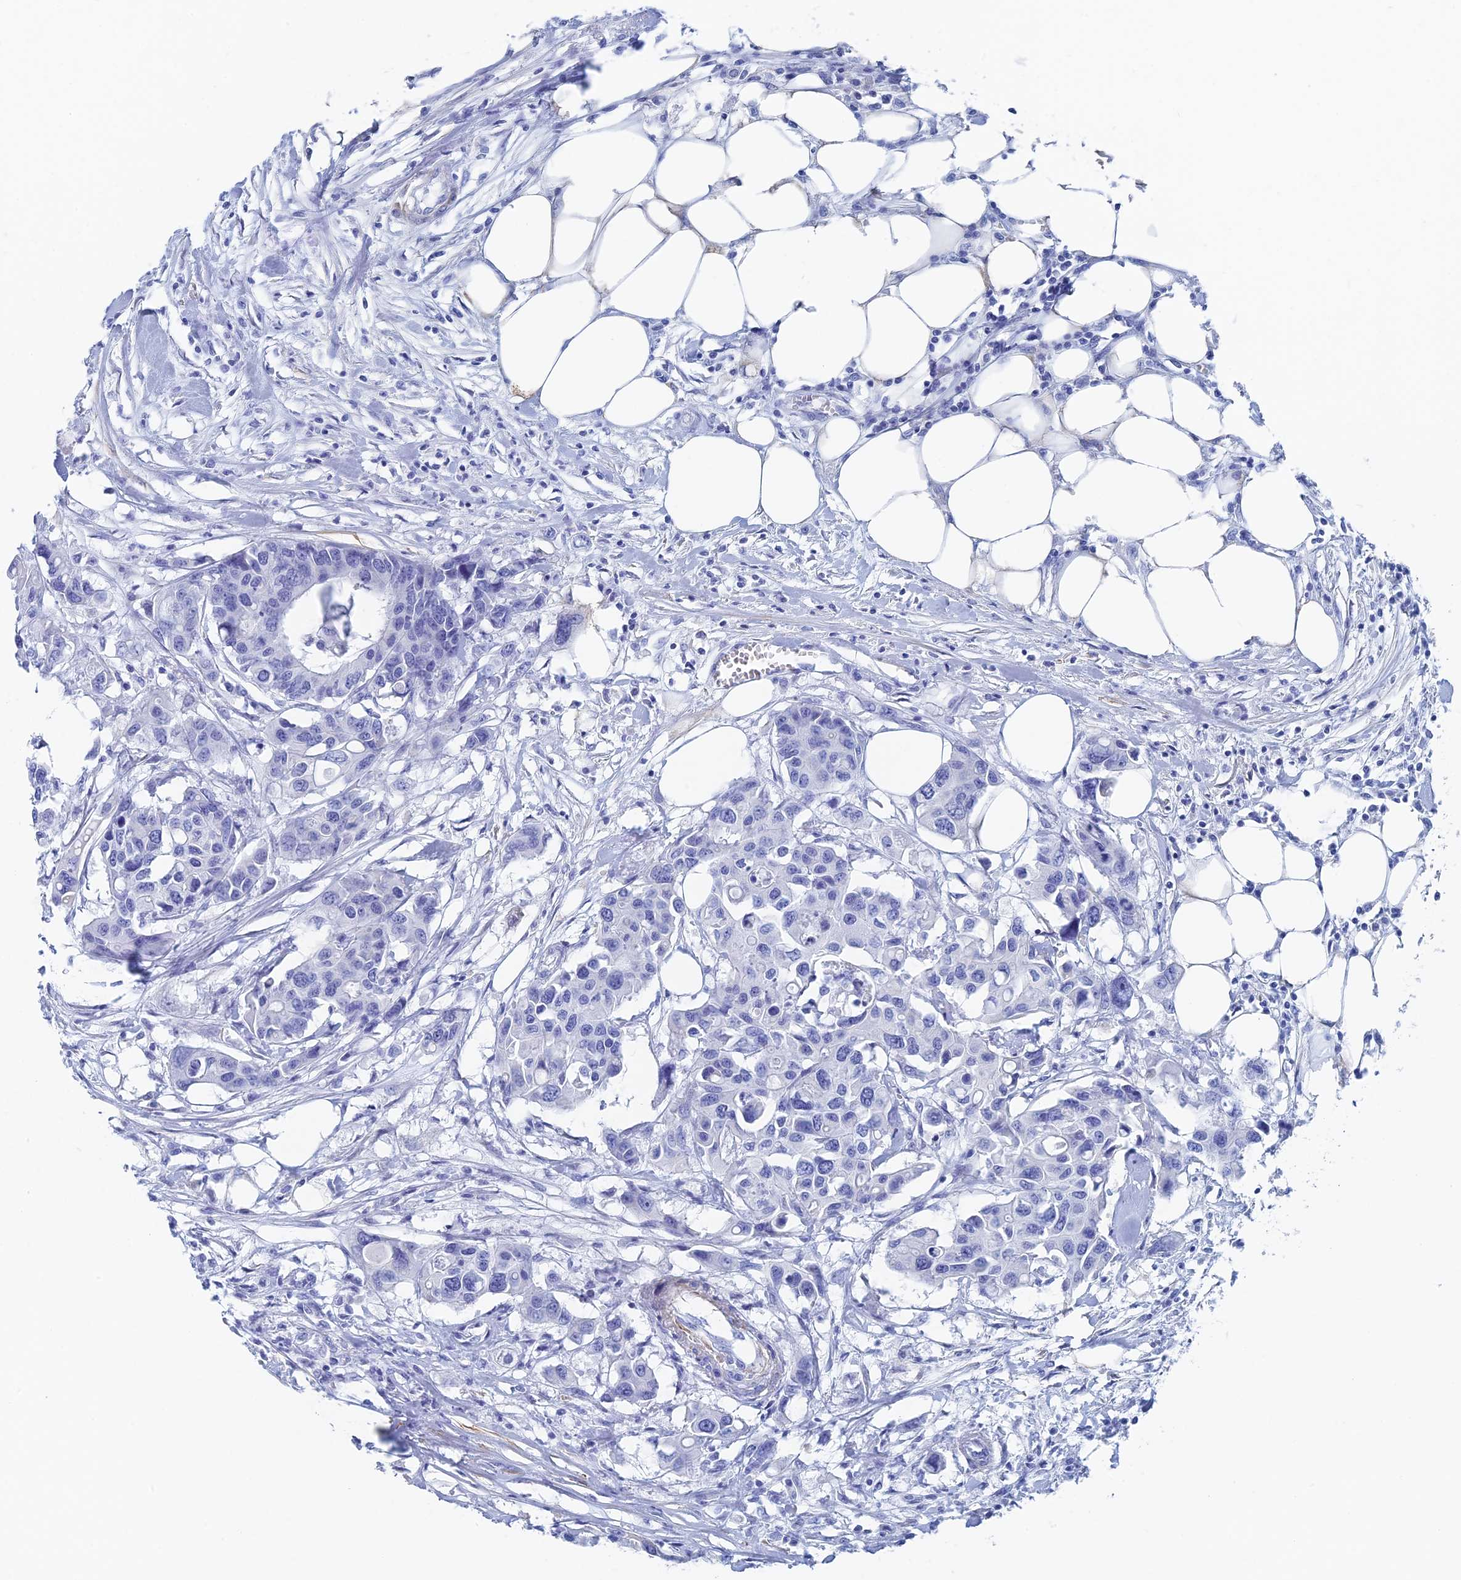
{"staining": {"intensity": "negative", "quantity": "none", "location": "none"}, "tissue": "colorectal cancer", "cell_type": "Tumor cells", "image_type": "cancer", "snomed": [{"axis": "morphology", "description": "Adenocarcinoma, NOS"}, {"axis": "topography", "description": "Colon"}], "caption": "Colorectal adenocarcinoma was stained to show a protein in brown. There is no significant staining in tumor cells.", "gene": "KCNK18", "patient": {"sex": "male", "age": 77}}